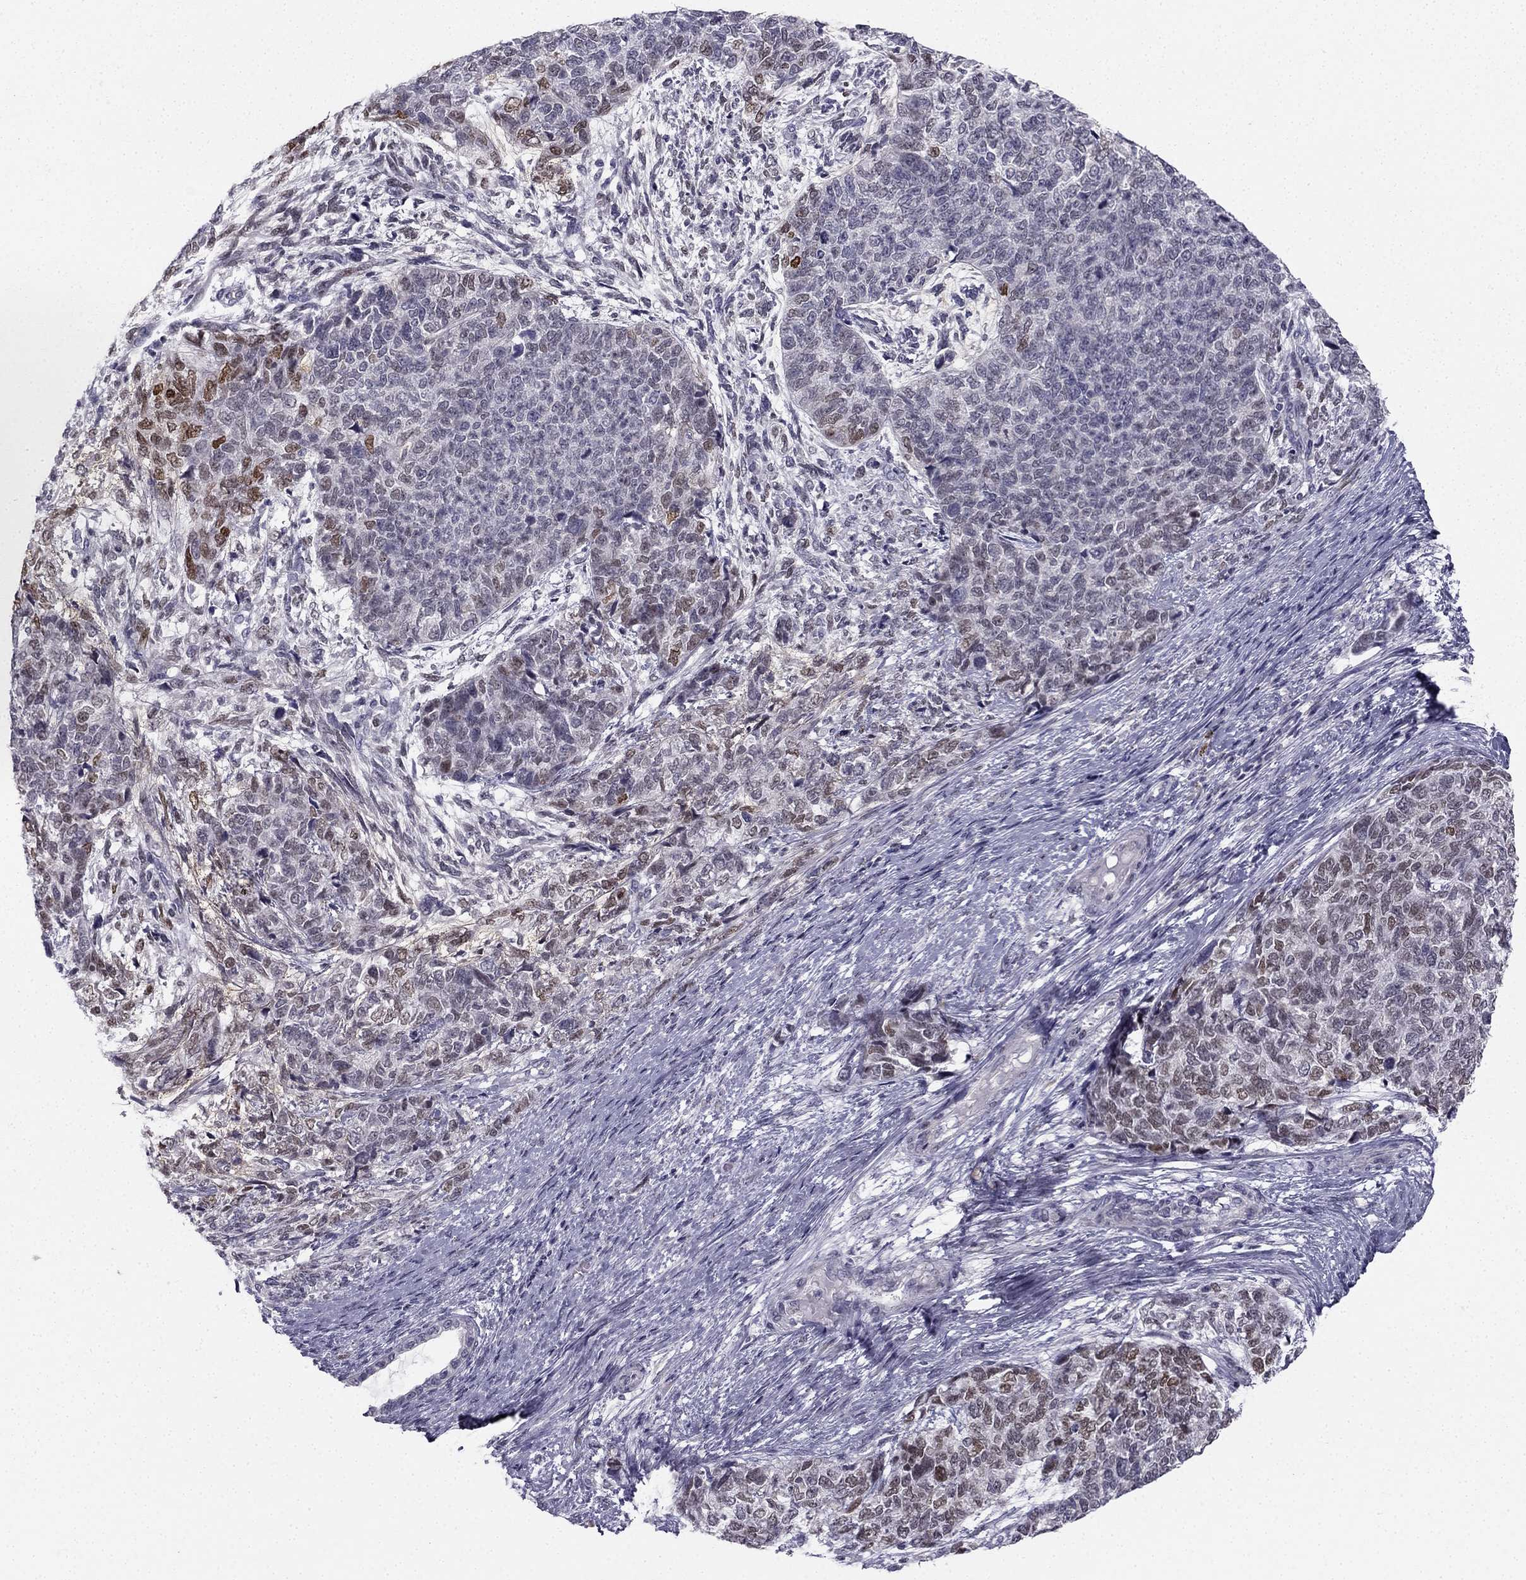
{"staining": {"intensity": "moderate", "quantity": "<25%", "location": "nuclear"}, "tissue": "cervical cancer", "cell_type": "Tumor cells", "image_type": "cancer", "snomed": [{"axis": "morphology", "description": "Squamous cell carcinoma, NOS"}, {"axis": "topography", "description": "Cervix"}], "caption": "The histopathology image demonstrates immunohistochemical staining of cervical squamous cell carcinoma. There is moderate nuclear staining is seen in approximately <25% of tumor cells.", "gene": "TRPS1", "patient": {"sex": "female", "age": 63}}